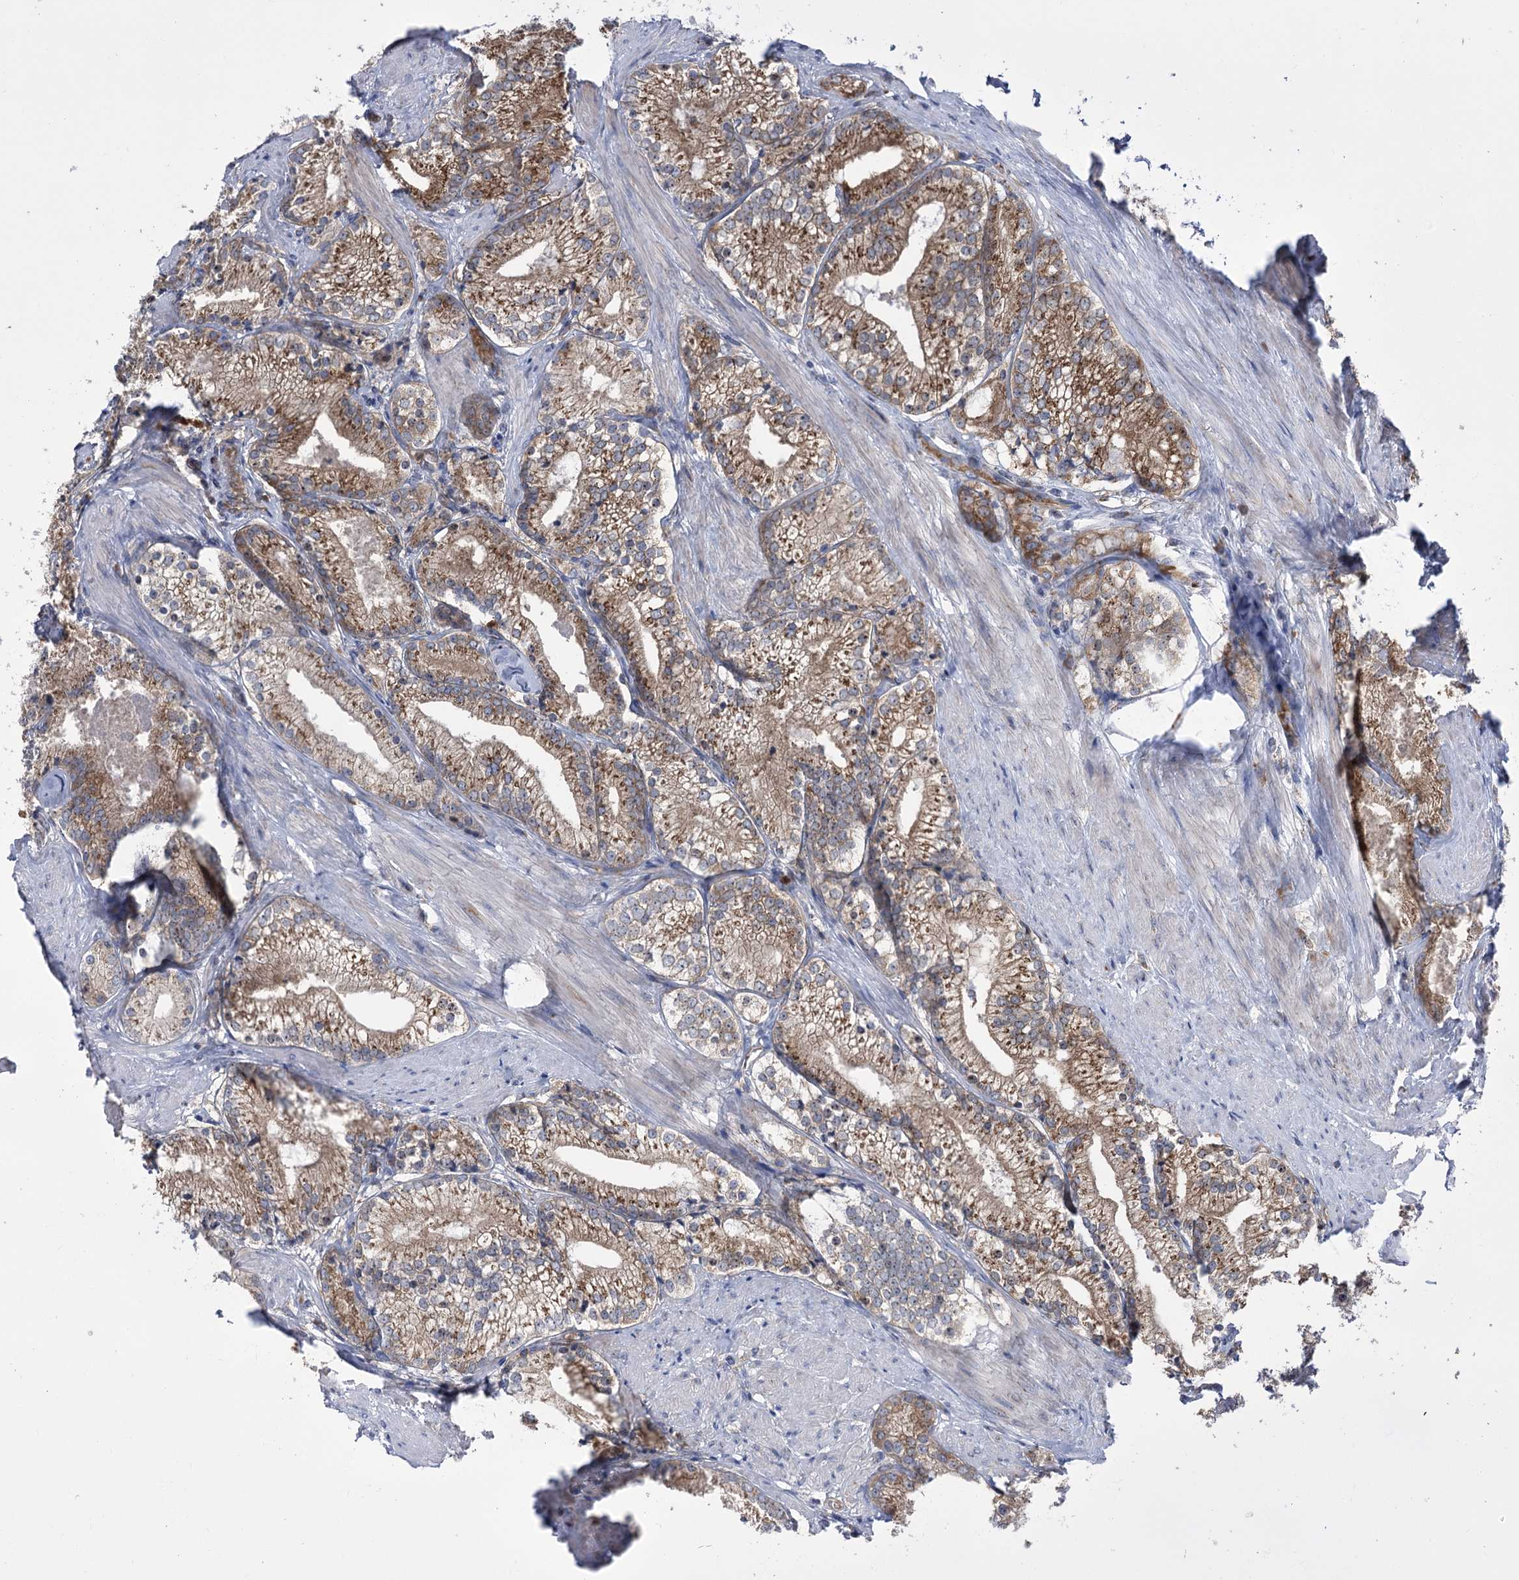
{"staining": {"intensity": "moderate", "quantity": ">75%", "location": "cytoplasmic/membranous"}, "tissue": "prostate cancer", "cell_type": "Tumor cells", "image_type": "cancer", "snomed": [{"axis": "morphology", "description": "Adenocarcinoma, High grade"}, {"axis": "topography", "description": "Prostate"}], "caption": "Human prostate cancer stained with a protein marker reveals moderate staining in tumor cells.", "gene": "ZNF622", "patient": {"sex": "male", "age": 66}}